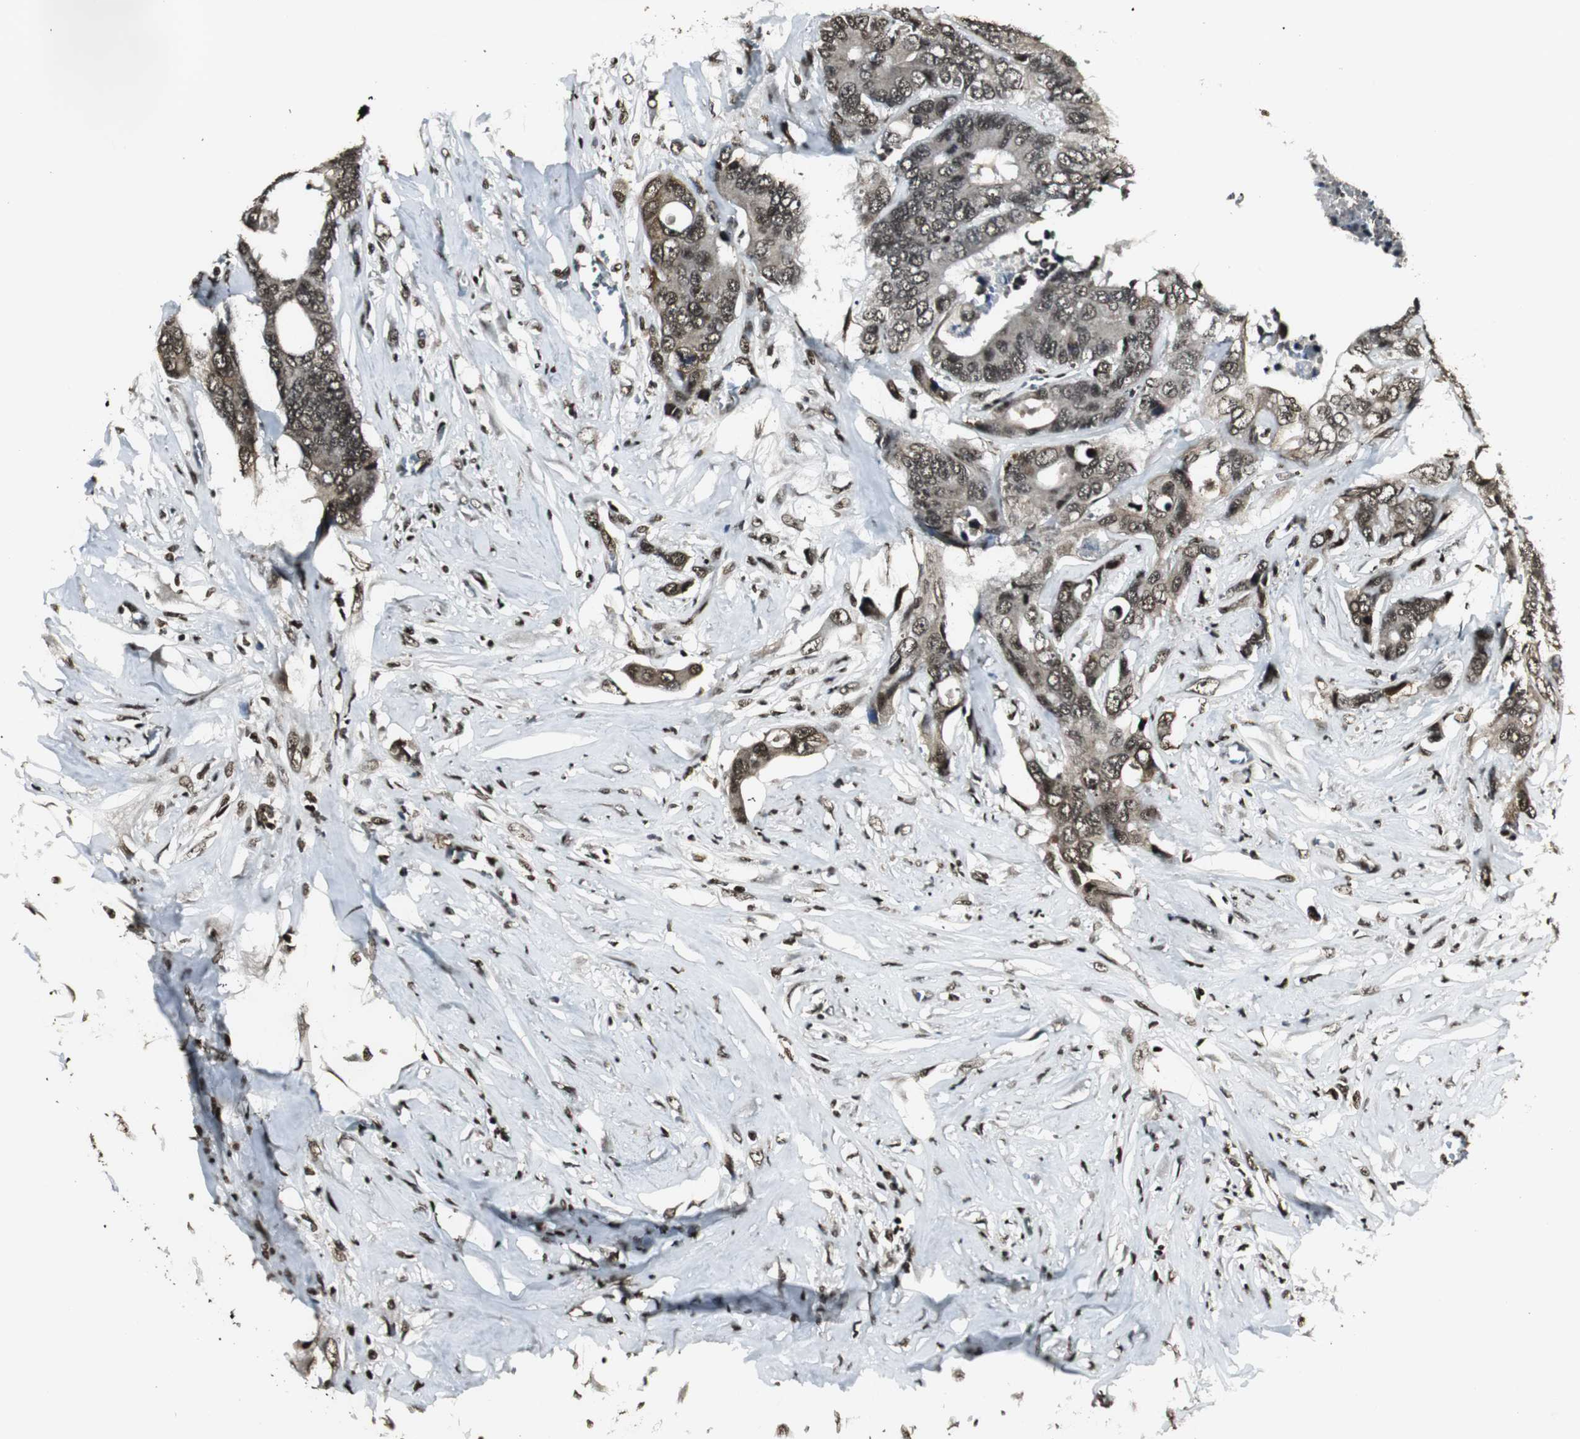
{"staining": {"intensity": "strong", "quantity": ">75%", "location": "nuclear"}, "tissue": "colorectal cancer", "cell_type": "Tumor cells", "image_type": "cancer", "snomed": [{"axis": "morphology", "description": "Adenocarcinoma, NOS"}, {"axis": "topography", "description": "Rectum"}], "caption": "Strong nuclear positivity is present in approximately >75% of tumor cells in colorectal cancer.", "gene": "PARN", "patient": {"sex": "male", "age": 55}}